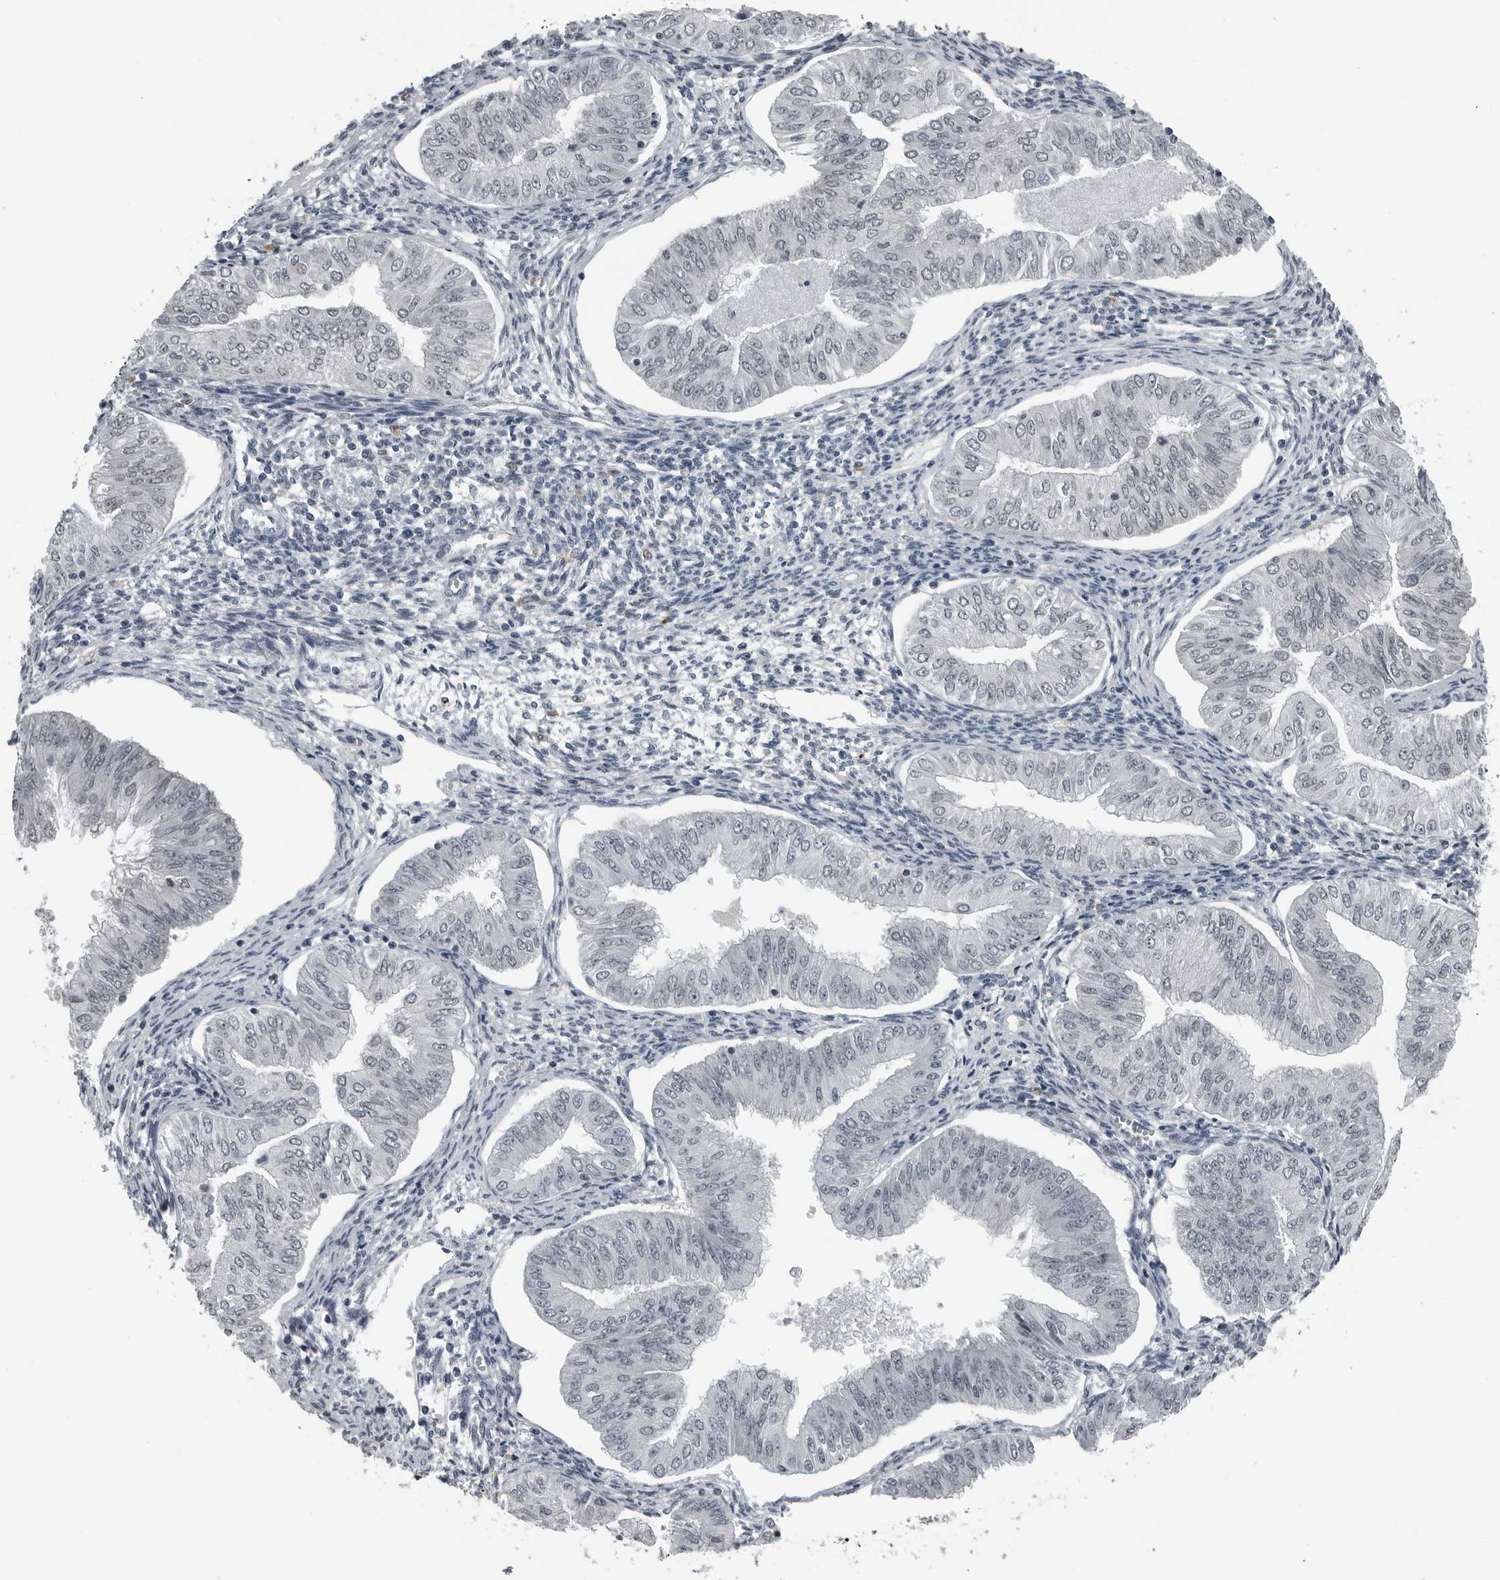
{"staining": {"intensity": "negative", "quantity": "none", "location": "none"}, "tissue": "endometrial cancer", "cell_type": "Tumor cells", "image_type": "cancer", "snomed": [{"axis": "morphology", "description": "Normal tissue, NOS"}, {"axis": "morphology", "description": "Adenocarcinoma, NOS"}, {"axis": "topography", "description": "Endometrium"}], "caption": "Adenocarcinoma (endometrial) was stained to show a protein in brown. There is no significant staining in tumor cells.", "gene": "AKR1A1", "patient": {"sex": "female", "age": 53}}